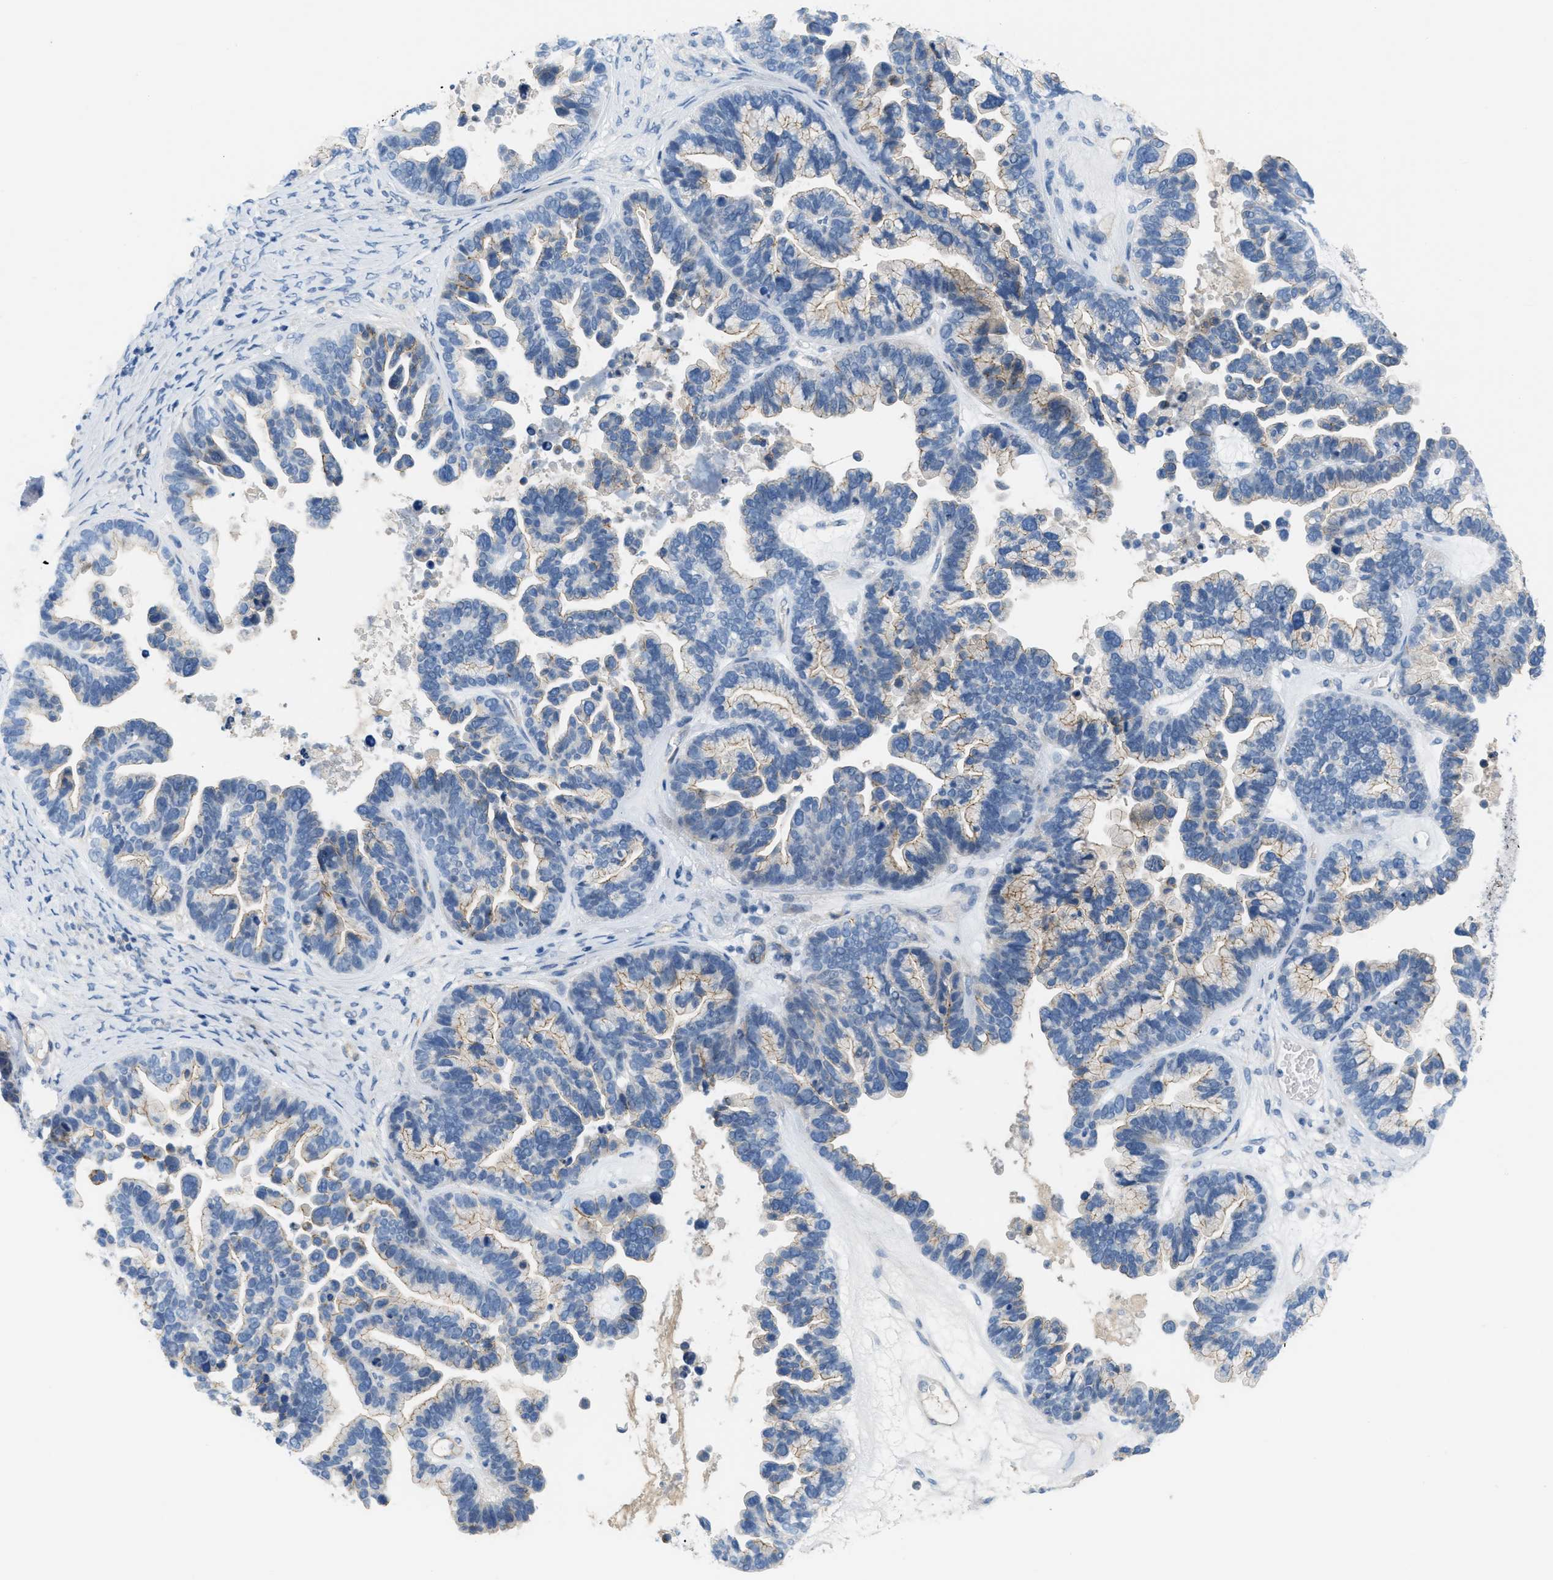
{"staining": {"intensity": "weak", "quantity": "25%-75%", "location": "cytoplasmic/membranous"}, "tissue": "ovarian cancer", "cell_type": "Tumor cells", "image_type": "cancer", "snomed": [{"axis": "morphology", "description": "Cystadenocarcinoma, serous, NOS"}, {"axis": "topography", "description": "Ovary"}], "caption": "Human serous cystadenocarcinoma (ovarian) stained with a brown dye reveals weak cytoplasmic/membranous positive positivity in about 25%-75% of tumor cells.", "gene": "CRB3", "patient": {"sex": "female", "age": 56}}